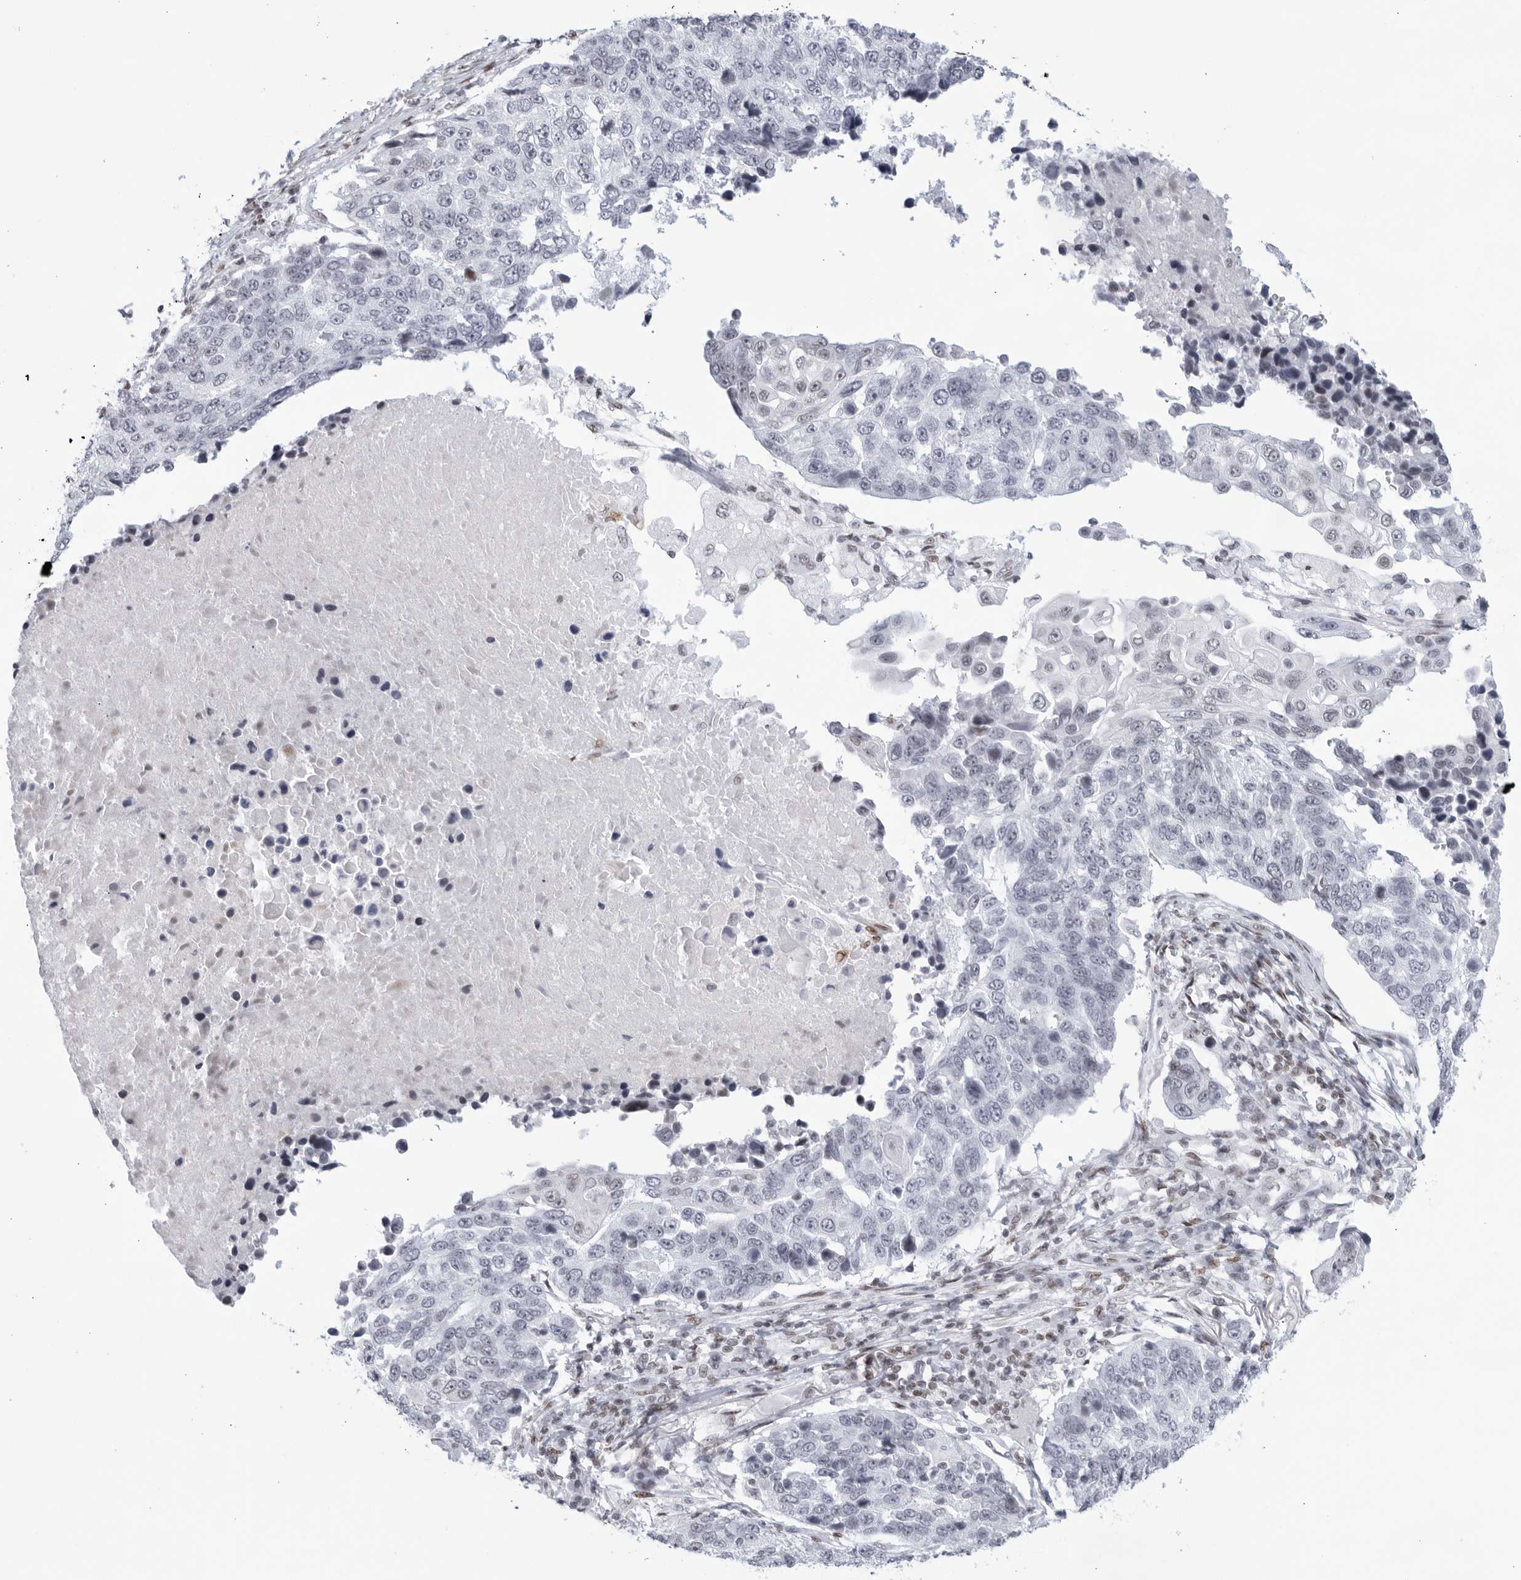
{"staining": {"intensity": "negative", "quantity": "none", "location": "none"}, "tissue": "lung cancer", "cell_type": "Tumor cells", "image_type": "cancer", "snomed": [{"axis": "morphology", "description": "Squamous cell carcinoma, NOS"}, {"axis": "topography", "description": "Lung"}], "caption": "Immunohistochemical staining of lung cancer shows no significant positivity in tumor cells. The staining is performed using DAB brown chromogen with nuclei counter-stained in using hematoxylin.", "gene": "HP1BP3", "patient": {"sex": "male", "age": 66}}